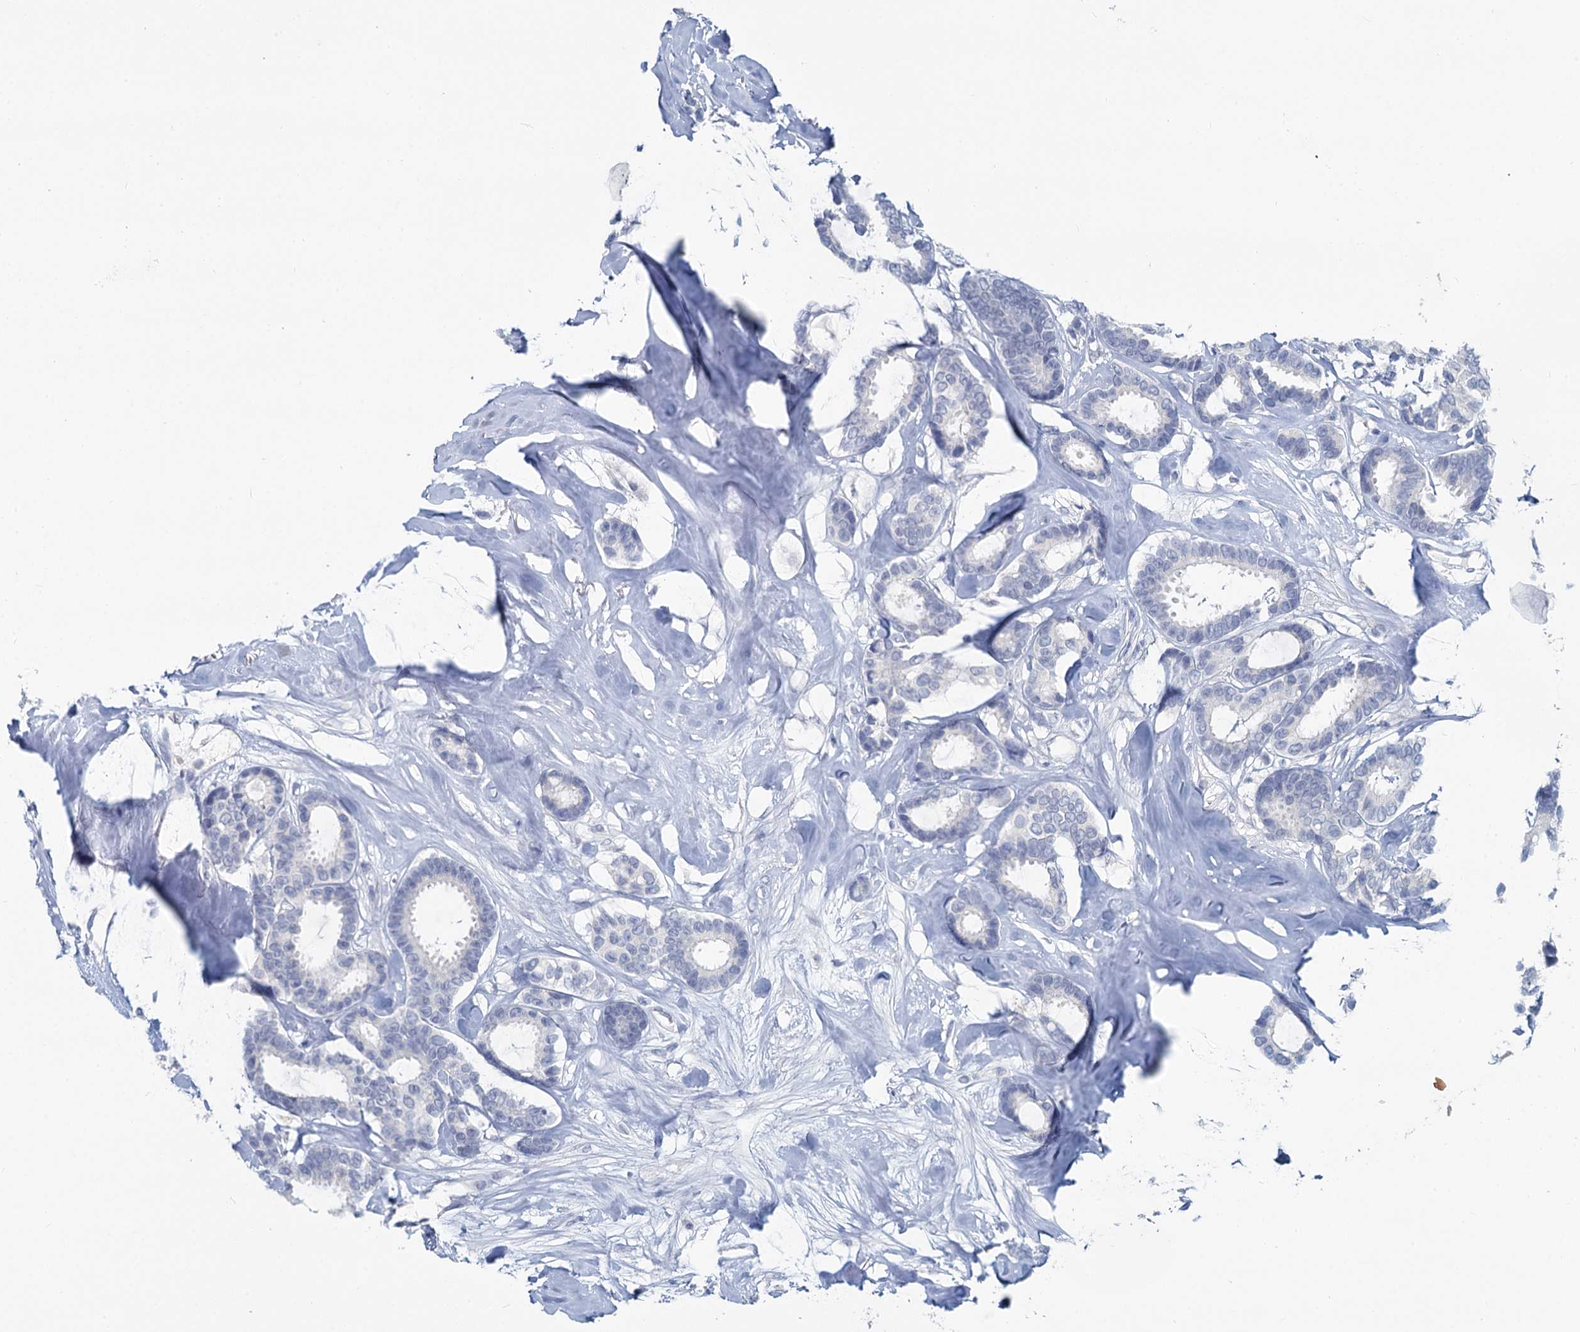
{"staining": {"intensity": "negative", "quantity": "none", "location": "none"}, "tissue": "breast cancer", "cell_type": "Tumor cells", "image_type": "cancer", "snomed": [{"axis": "morphology", "description": "Duct carcinoma"}, {"axis": "topography", "description": "Breast"}], "caption": "High magnification brightfield microscopy of breast invasive ductal carcinoma stained with DAB (brown) and counterstained with hematoxylin (blue): tumor cells show no significant expression.", "gene": "CHGA", "patient": {"sex": "female", "age": 87}}